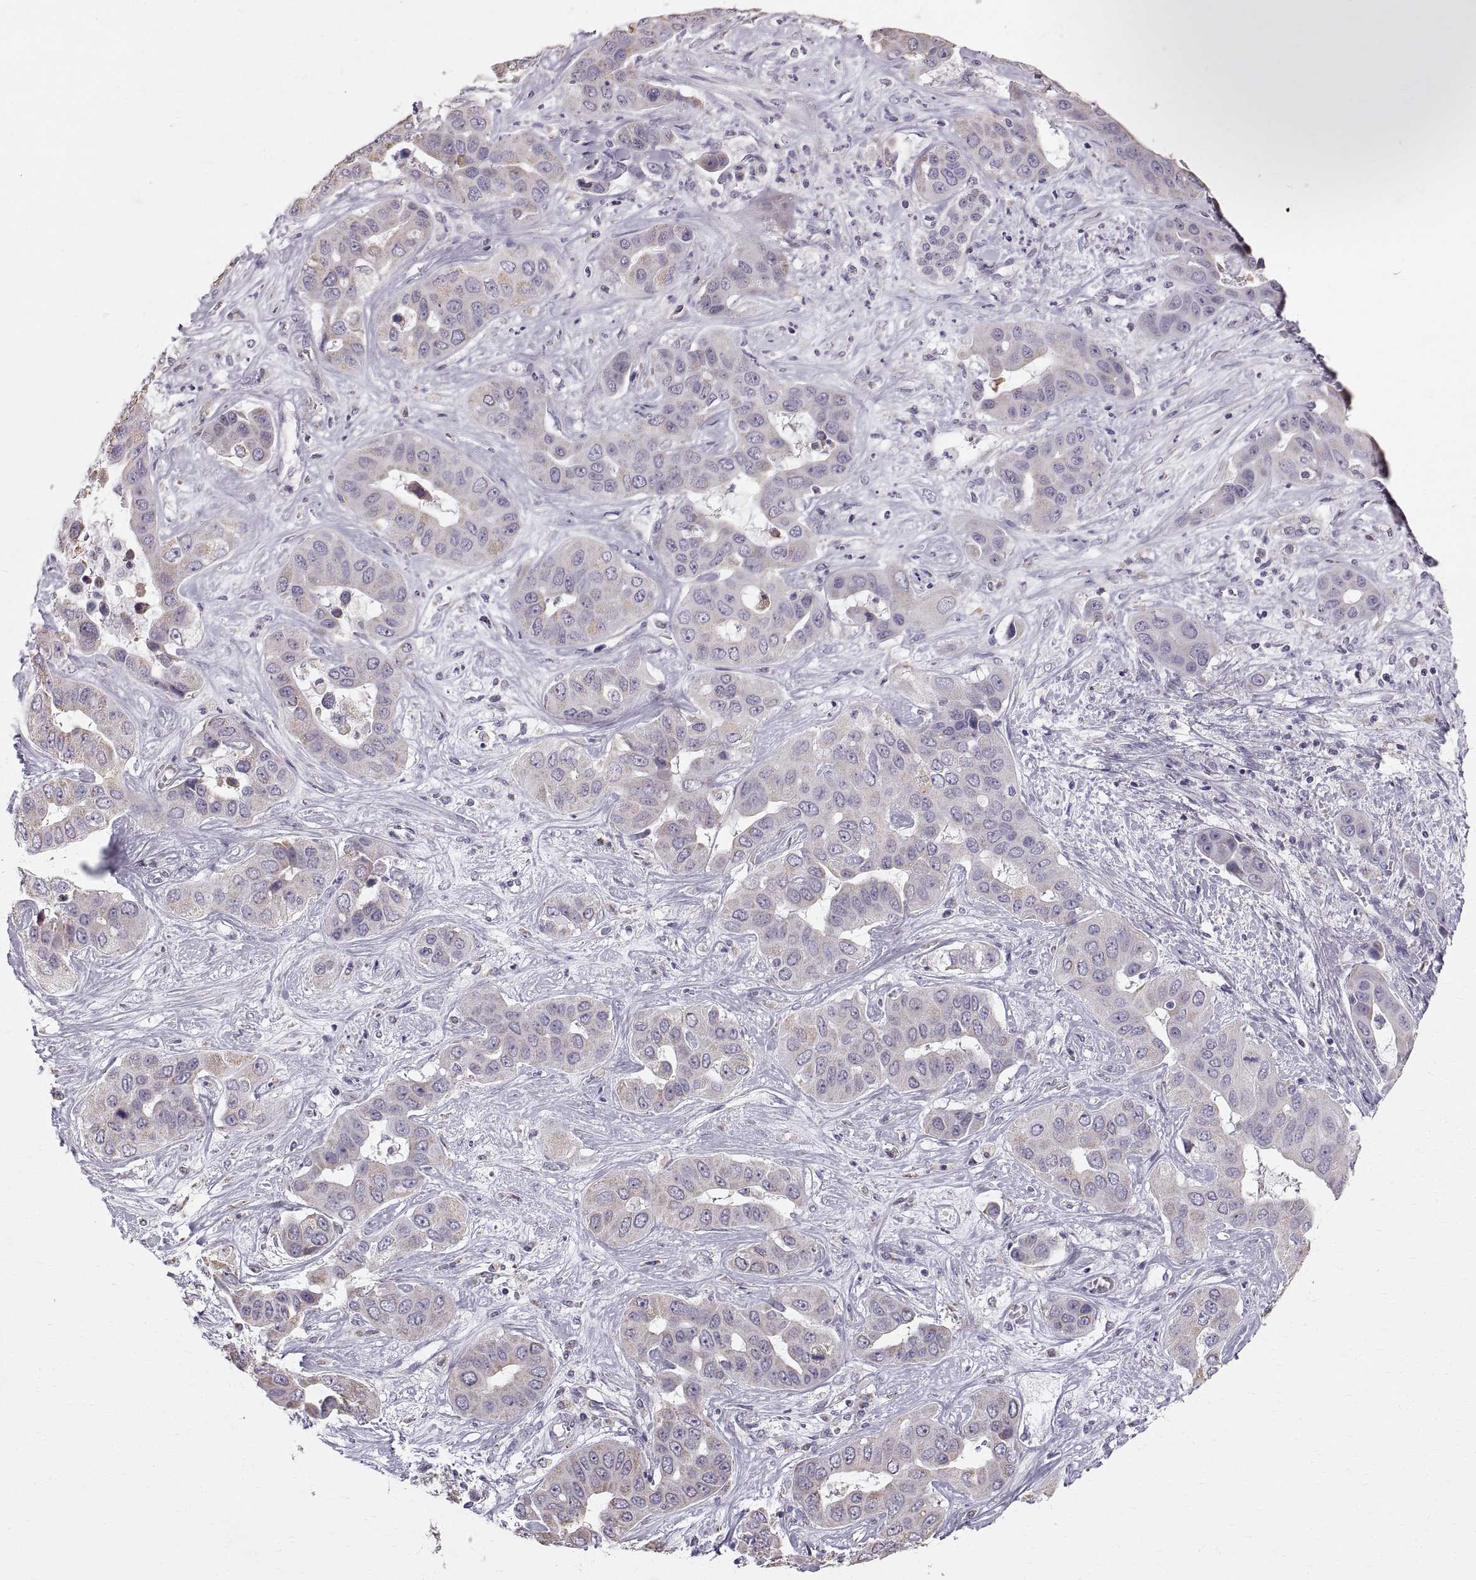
{"staining": {"intensity": "weak", "quantity": "25%-75%", "location": "cytoplasmic/membranous"}, "tissue": "liver cancer", "cell_type": "Tumor cells", "image_type": "cancer", "snomed": [{"axis": "morphology", "description": "Cholangiocarcinoma"}, {"axis": "topography", "description": "Liver"}], "caption": "This photomicrograph reveals immunohistochemistry staining of human cholangiocarcinoma (liver), with low weak cytoplasmic/membranous positivity in approximately 25%-75% of tumor cells.", "gene": "STMND1", "patient": {"sex": "female", "age": 52}}